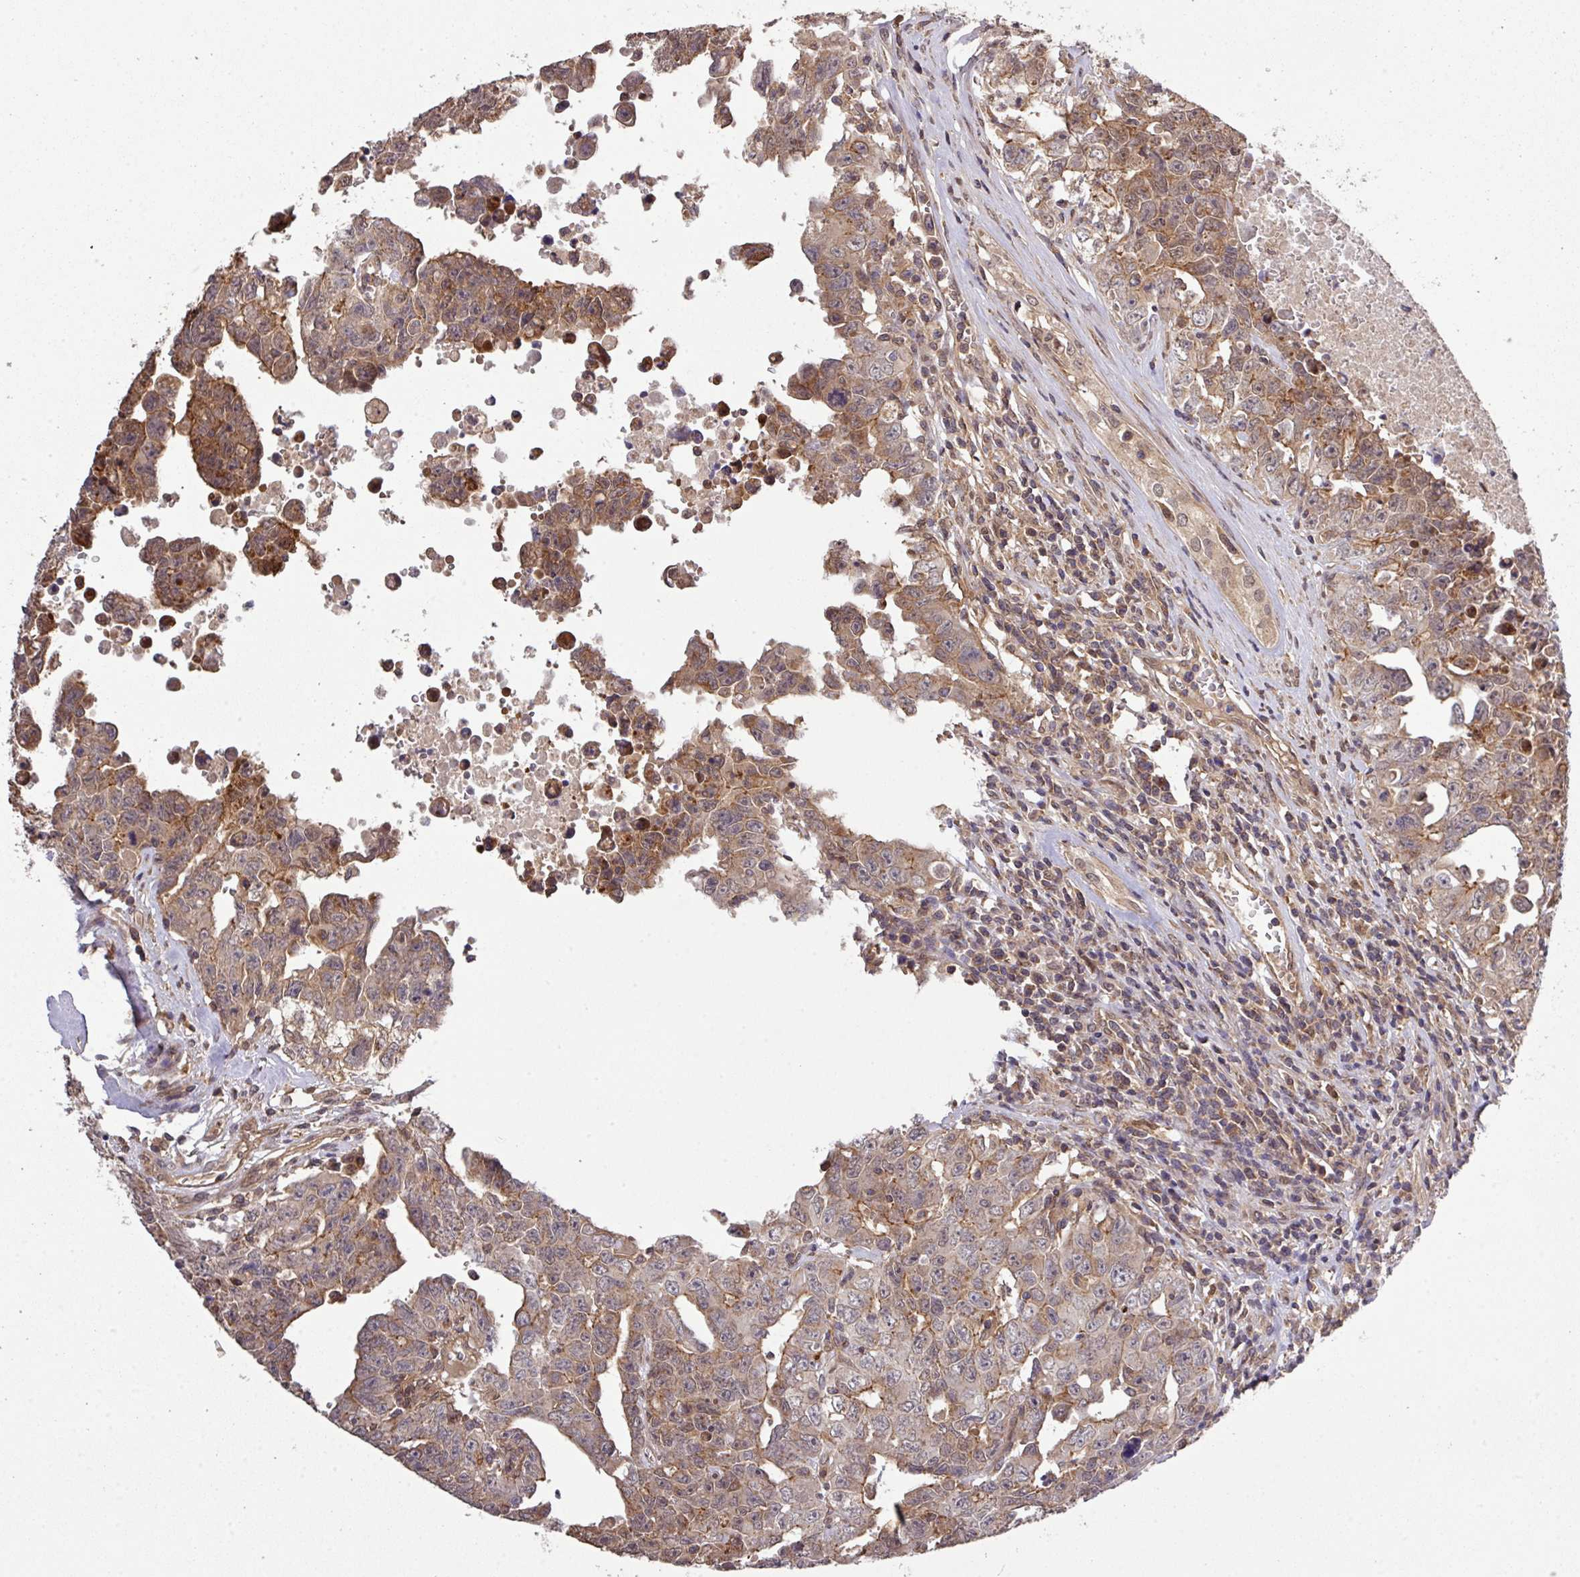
{"staining": {"intensity": "moderate", "quantity": "<25%", "location": "cytoplasmic/membranous"}, "tissue": "testis cancer", "cell_type": "Tumor cells", "image_type": "cancer", "snomed": [{"axis": "morphology", "description": "Carcinoma, Embryonal, NOS"}, {"axis": "topography", "description": "Testis"}], "caption": "Immunohistochemical staining of embryonal carcinoma (testis) exhibits low levels of moderate cytoplasmic/membranous expression in about <25% of tumor cells.", "gene": "ARPIN", "patient": {"sex": "male", "age": 24}}